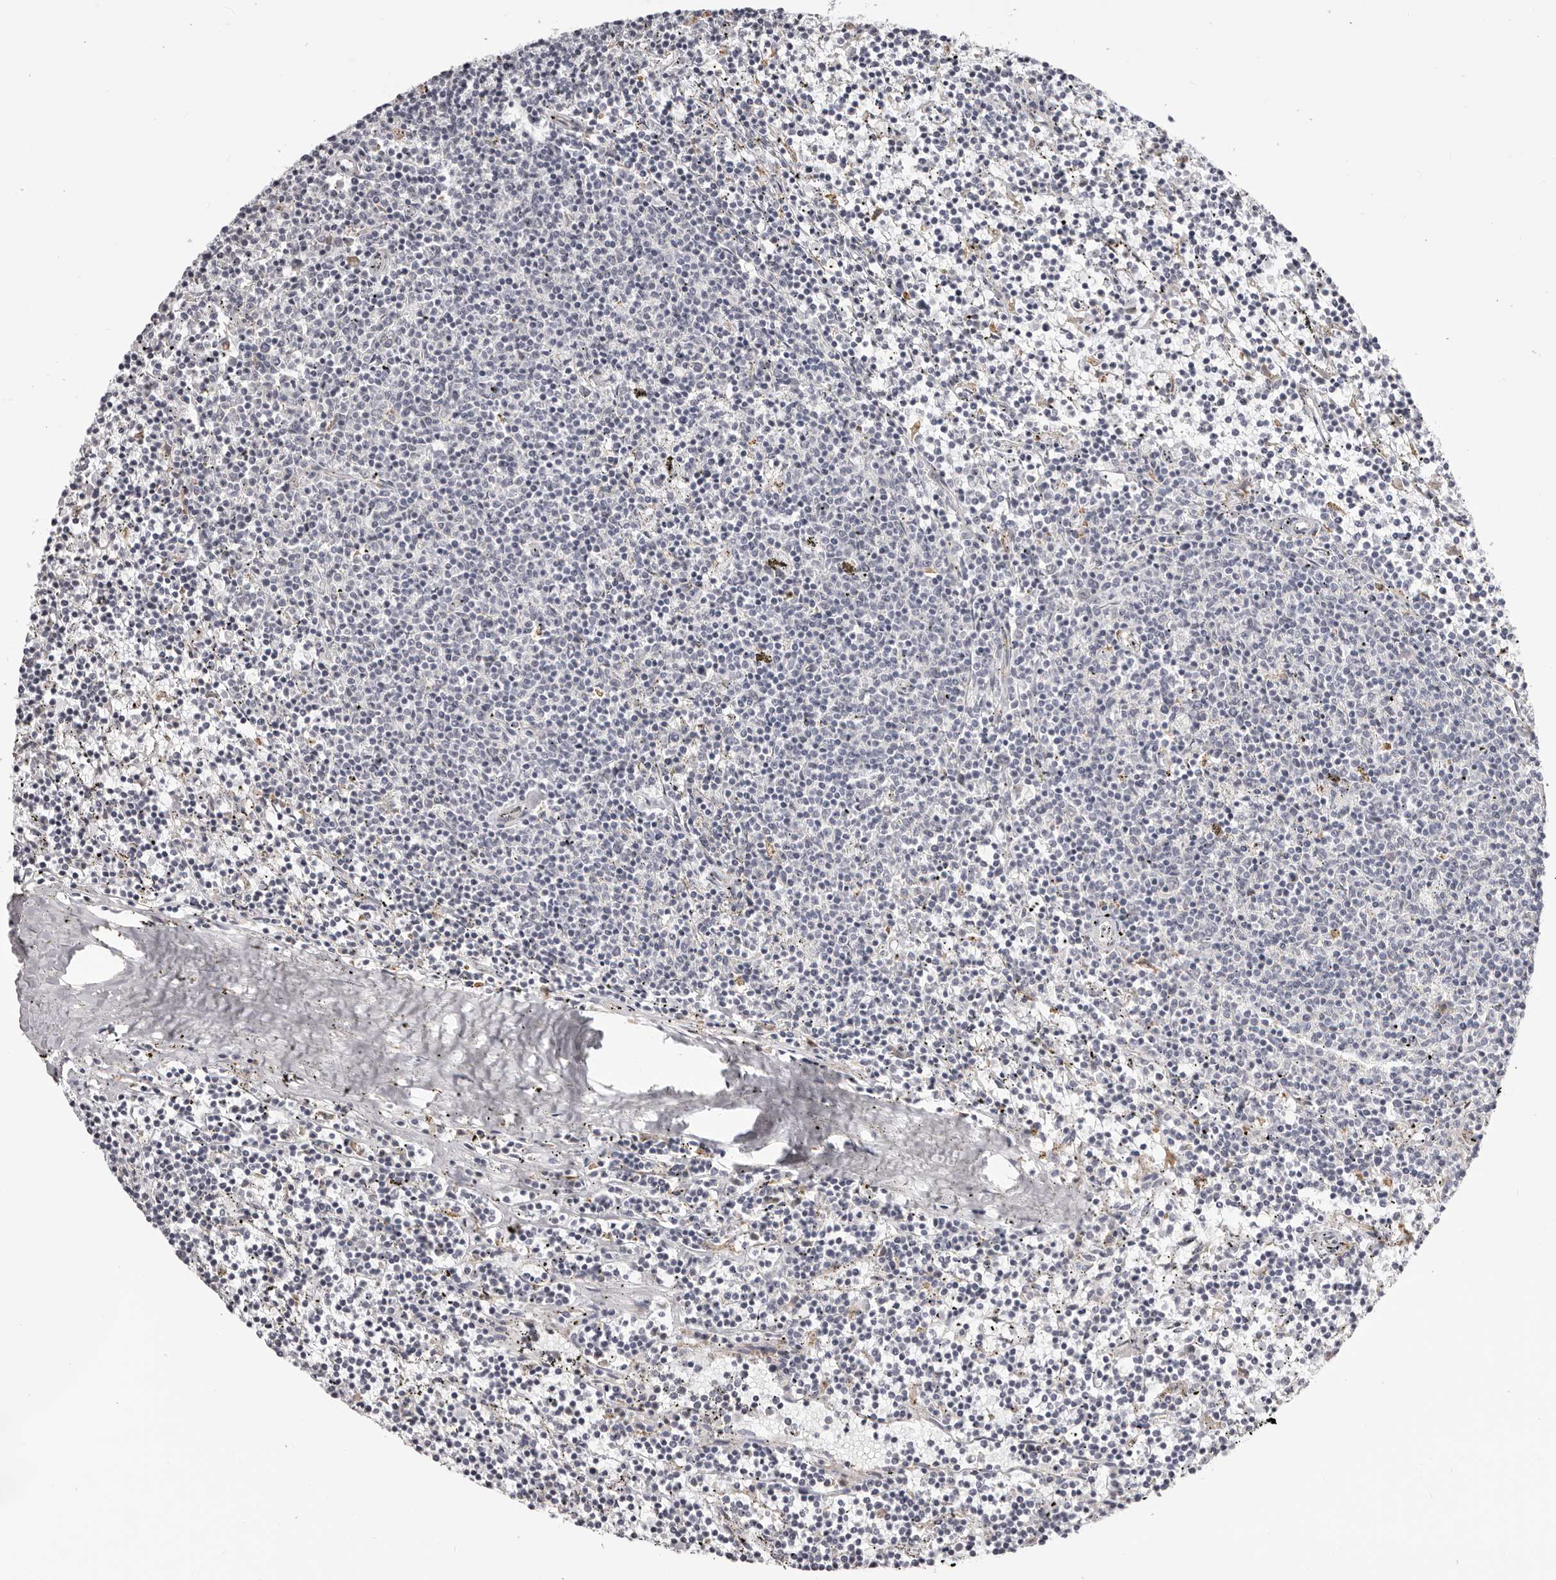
{"staining": {"intensity": "negative", "quantity": "none", "location": "none"}, "tissue": "lymphoma", "cell_type": "Tumor cells", "image_type": "cancer", "snomed": [{"axis": "morphology", "description": "Malignant lymphoma, non-Hodgkin's type, Low grade"}, {"axis": "topography", "description": "Spleen"}], "caption": "Immunohistochemical staining of human lymphoma demonstrates no significant positivity in tumor cells.", "gene": "OTUD3", "patient": {"sex": "female", "age": 50}}